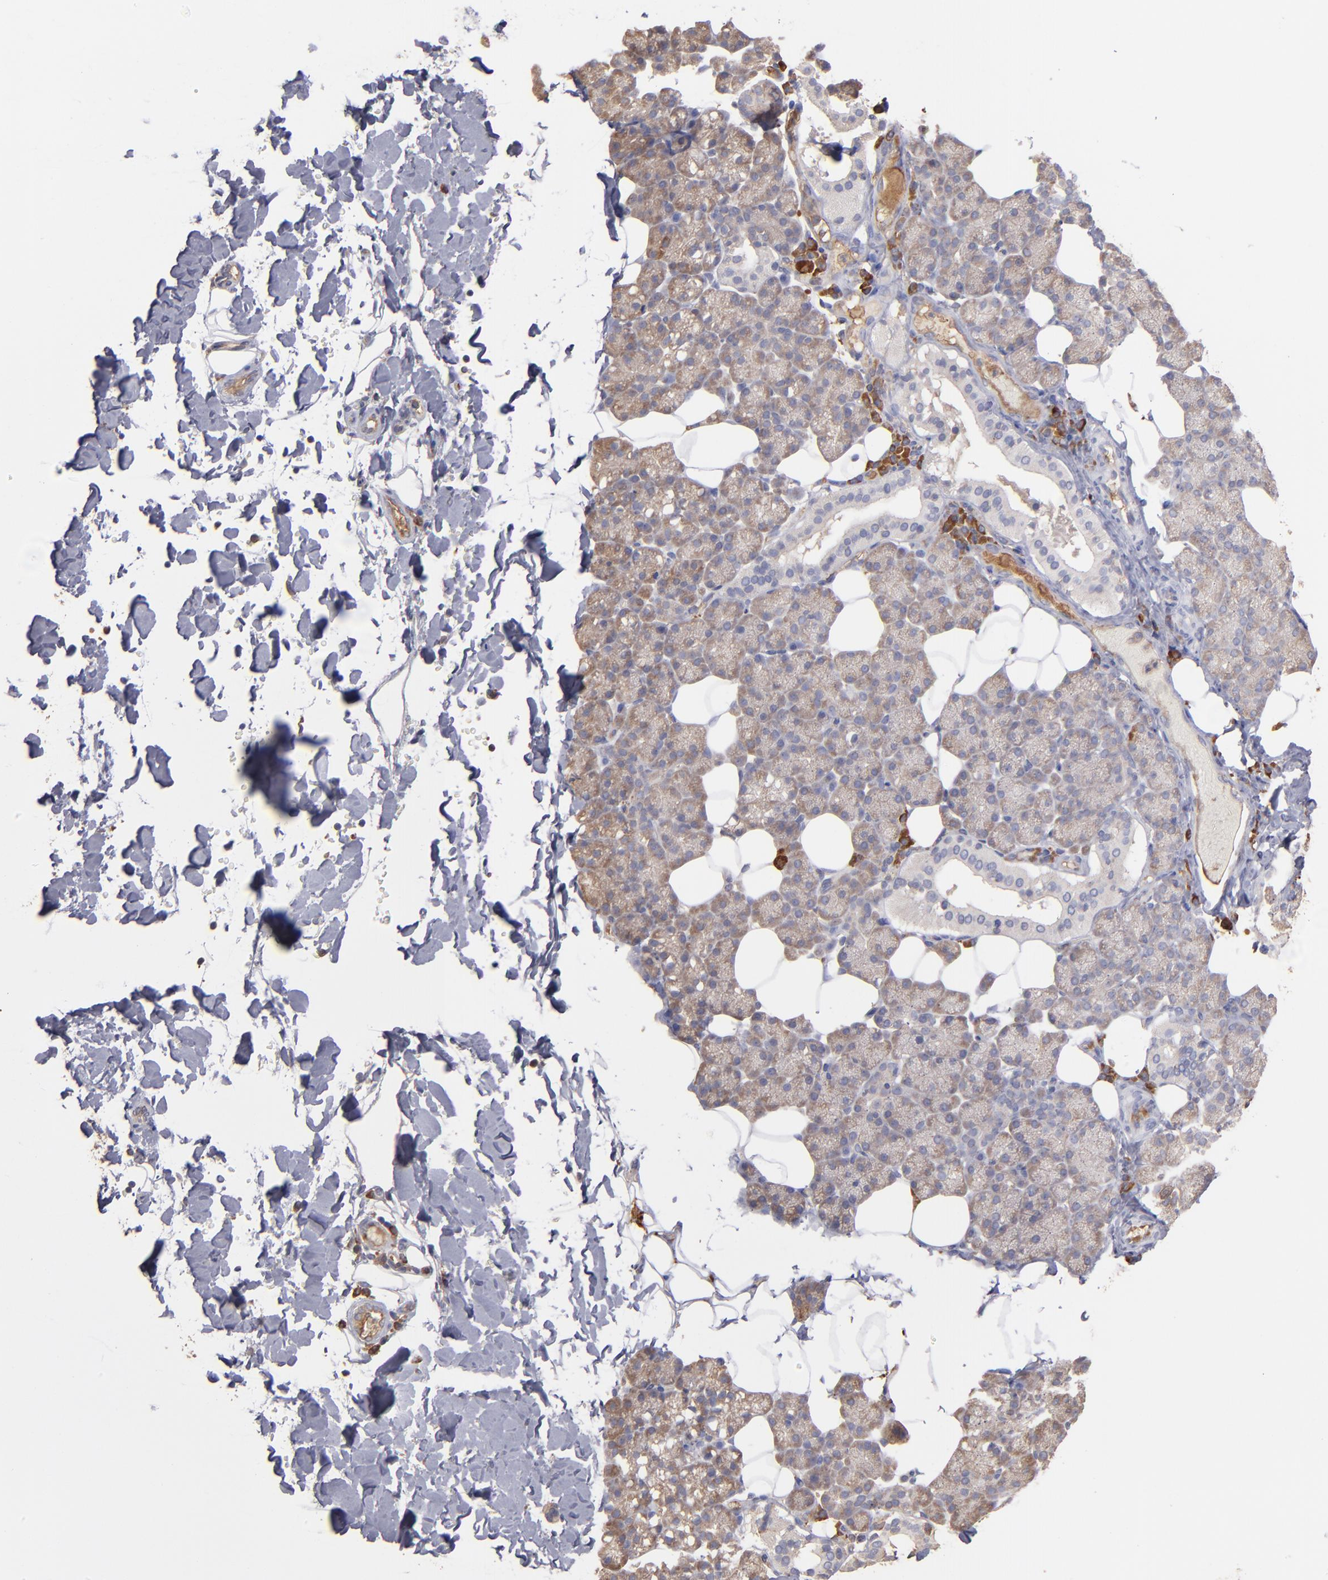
{"staining": {"intensity": "weak", "quantity": "<25%", "location": "cytoplasmic/membranous"}, "tissue": "salivary gland", "cell_type": "Glandular cells", "image_type": "normal", "snomed": [{"axis": "morphology", "description": "Normal tissue, NOS"}, {"axis": "topography", "description": "Lymph node"}, {"axis": "topography", "description": "Salivary gland"}], "caption": "IHC histopathology image of benign human salivary gland stained for a protein (brown), which demonstrates no expression in glandular cells.", "gene": "NFKBIE", "patient": {"sex": "male", "age": 8}}